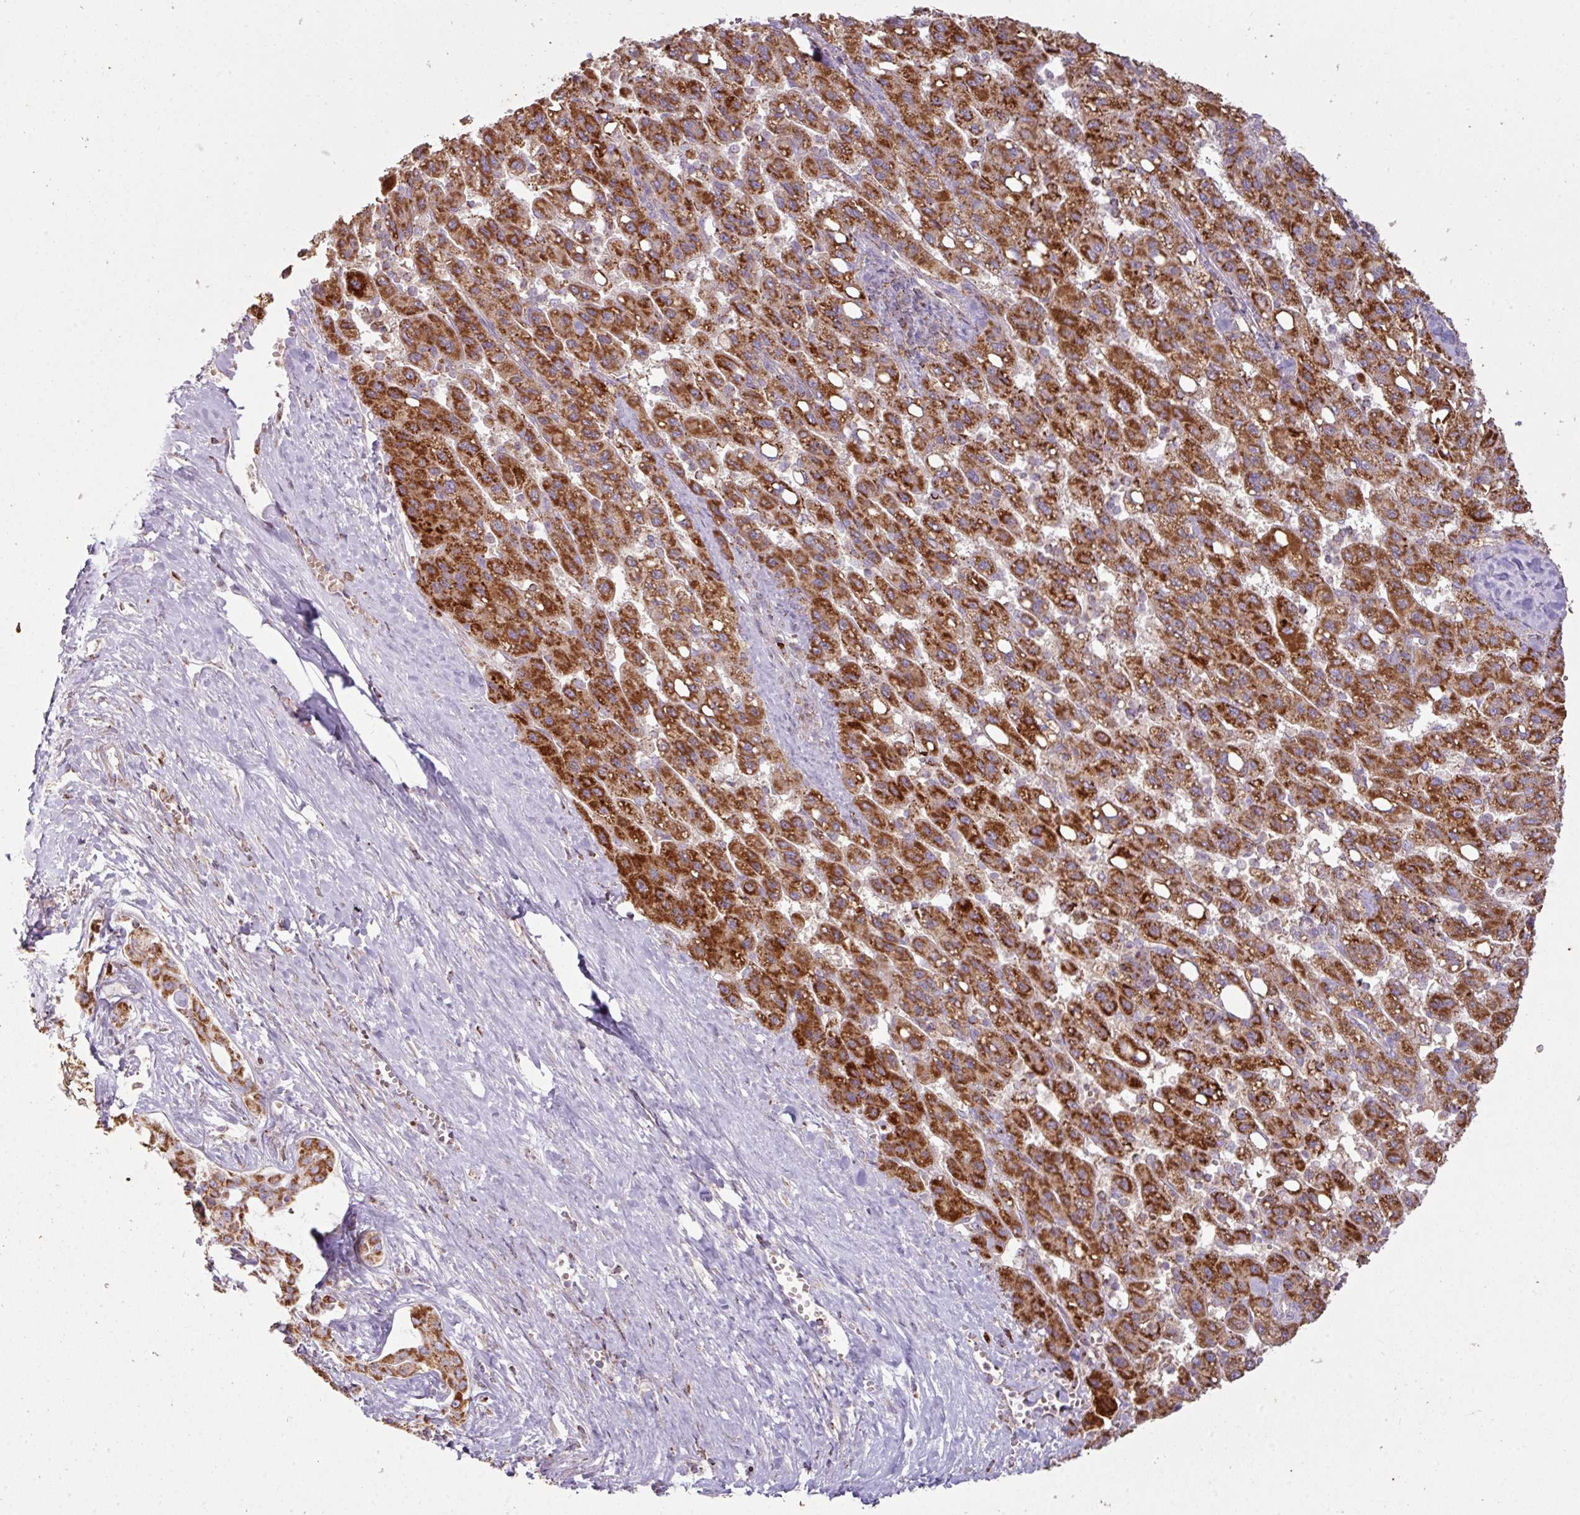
{"staining": {"intensity": "strong", "quantity": ">75%", "location": "cytoplasmic/membranous"}, "tissue": "liver cancer", "cell_type": "Tumor cells", "image_type": "cancer", "snomed": [{"axis": "morphology", "description": "Carcinoma, Hepatocellular, NOS"}, {"axis": "topography", "description": "Liver"}], "caption": "There is high levels of strong cytoplasmic/membranous expression in tumor cells of liver cancer, as demonstrated by immunohistochemical staining (brown color).", "gene": "SQOR", "patient": {"sex": "female", "age": 82}}